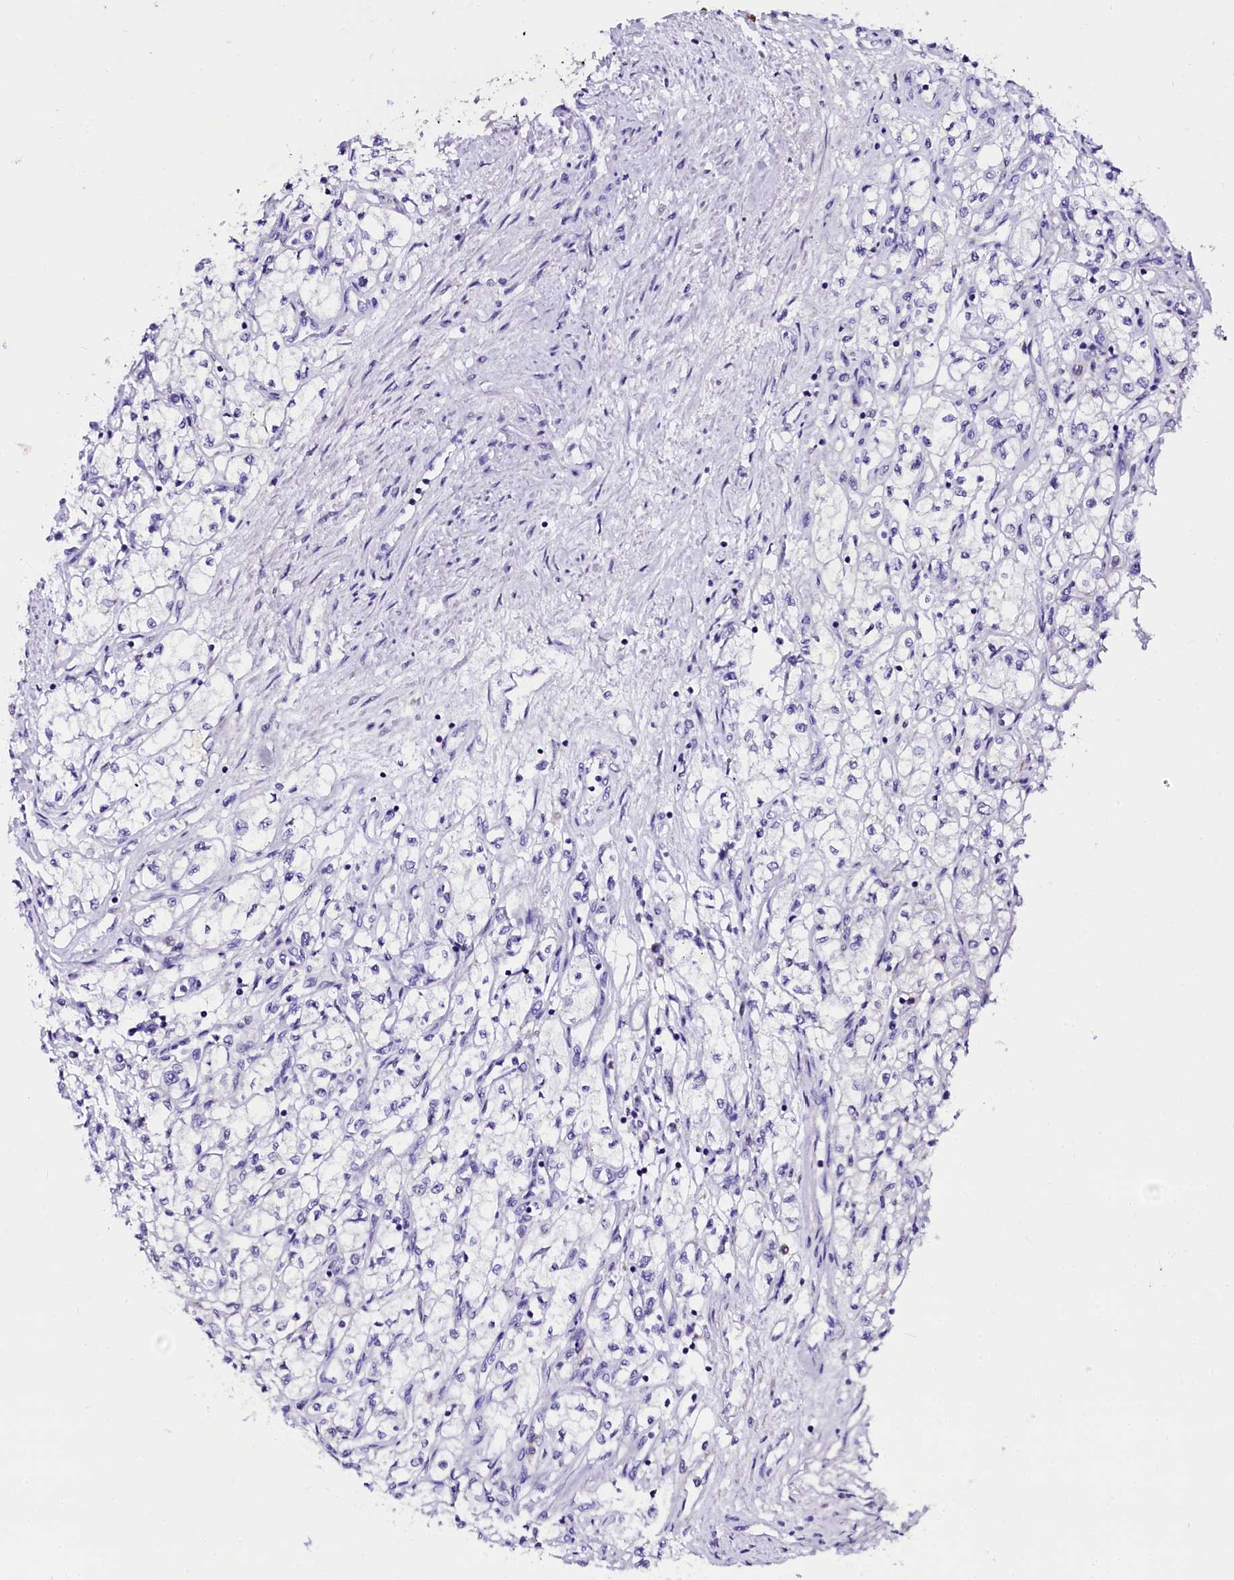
{"staining": {"intensity": "negative", "quantity": "none", "location": "none"}, "tissue": "renal cancer", "cell_type": "Tumor cells", "image_type": "cancer", "snomed": [{"axis": "morphology", "description": "Adenocarcinoma, NOS"}, {"axis": "topography", "description": "Kidney"}], "caption": "This is a photomicrograph of immunohistochemistry (IHC) staining of renal cancer, which shows no expression in tumor cells. (Brightfield microscopy of DAB (3,3'-diaminobenzidine) immunohistochemistry (IHC) at high magnification).", "gene": "OTOL1", "patient": {"sex": "male", "age": 59}}